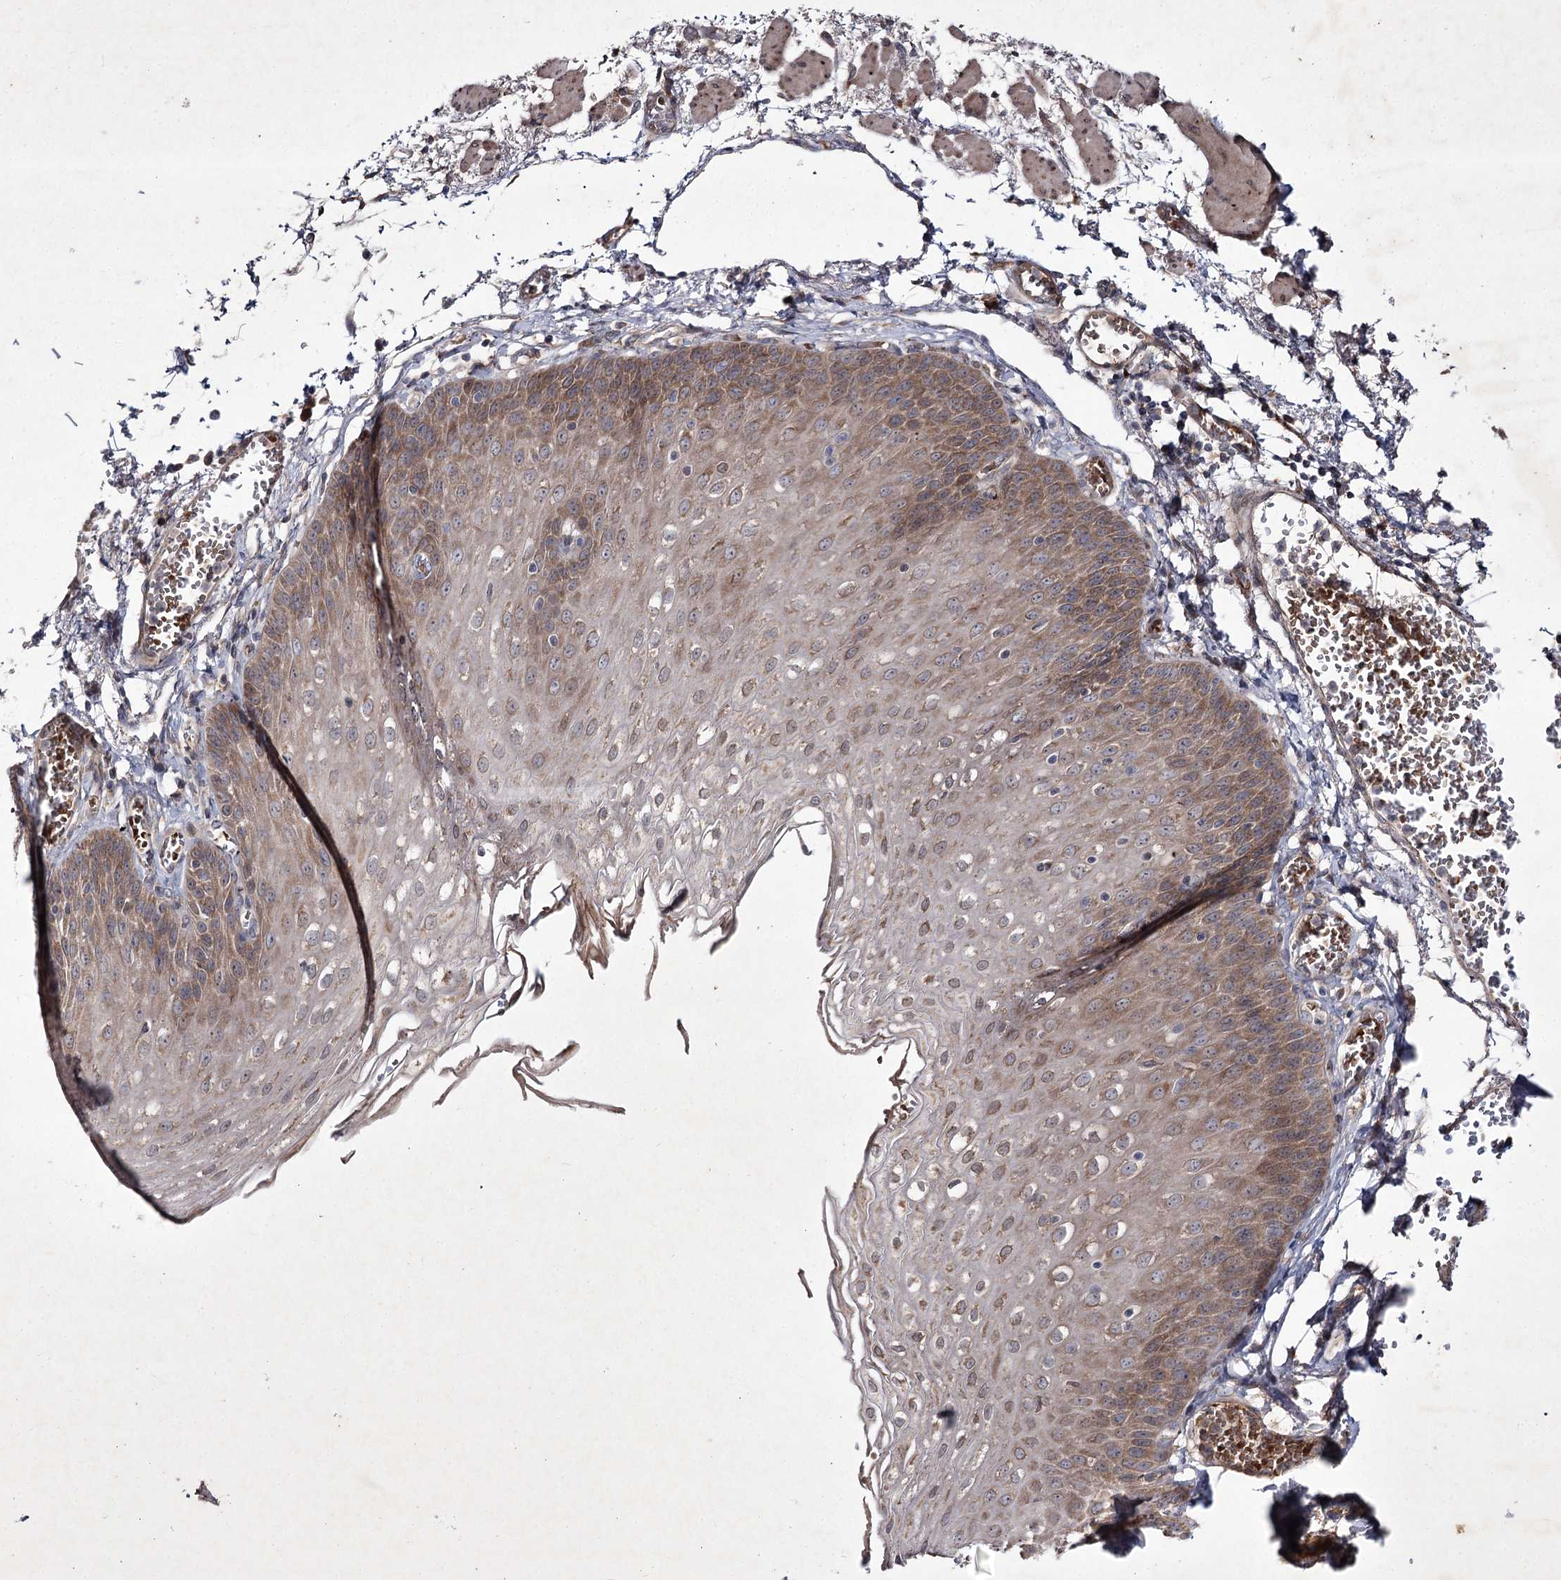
{"staining": {"intensity": "moderate", "quantity": ">75%", "location": "cytoplasmic/membranous"}, "tissue": "esophagus", "cell_type": "Squamous epithelial cells", "image_type": "normal", "snomed": [{"axis": "morphology", "description": "Normal tissue, NOS"}, {"axis": "topography", "description": "Esophagus"}], "caption": "Moderate cytoplasmic/membranous positivity for a protein is present in approximately >75% of squamous epithelial cells of benign esophagus using IHC.", "gene": "ALG9", "patient": {"sex": "male", "age": 81}}